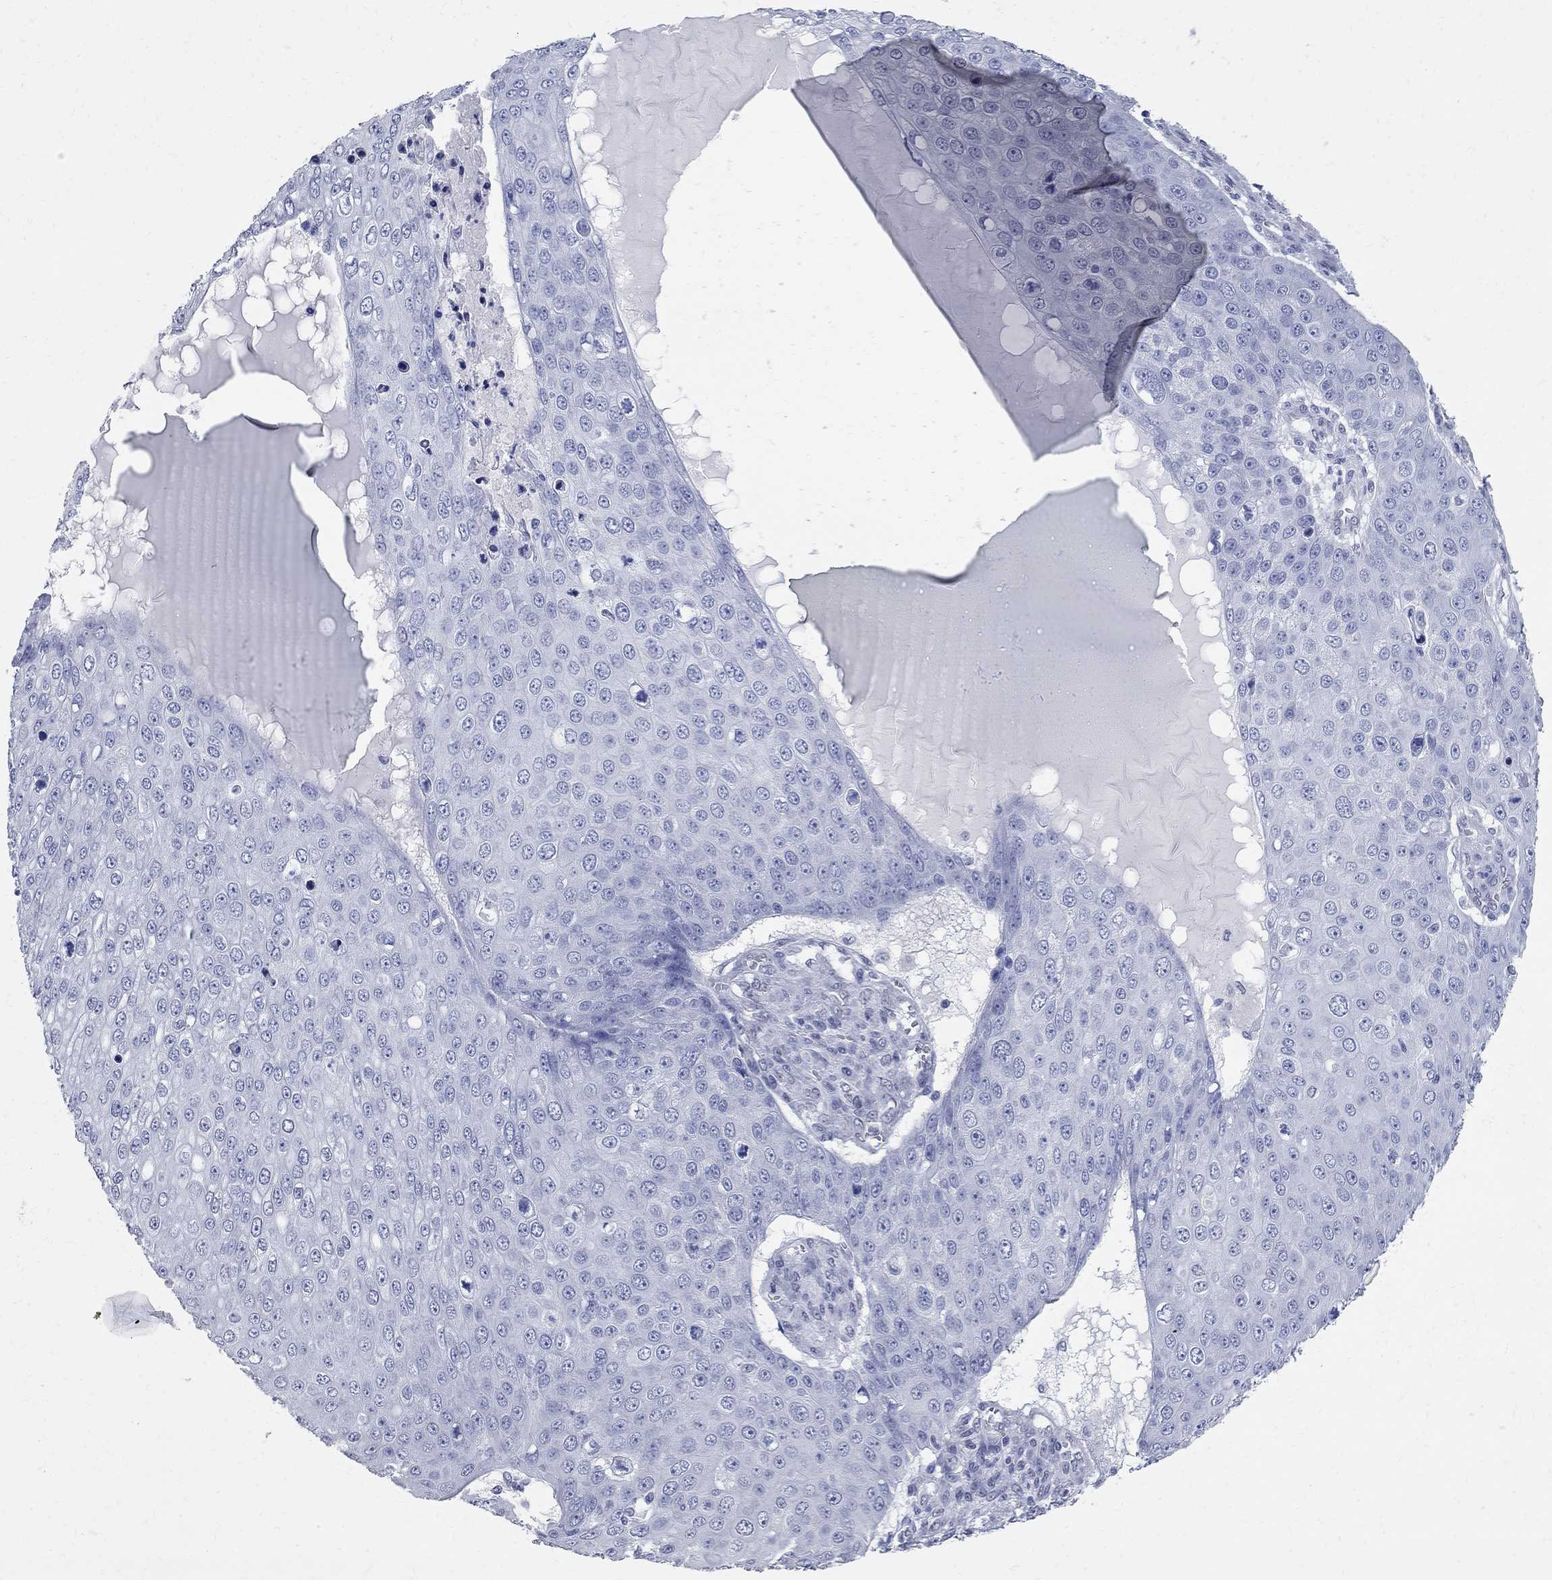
{"staining": {"intensity": "negative", "quantity": "none", "location": "none"}, "tissue": "skin cancer", "cell_type": "Tumor cells", "image_type": "cancer", "snomed": [{"axis": "morphology", "description": "Squamous cell carcinoma, NOS"}, {"axis": "topography", "description": "Skin"}], "caption": "The IHC histopathology image has no significant expression in tumor cells of skin squamous cell carcinoma tissue.", "gene": "BPIFB1", "patient": {"sex": "male", "age": 71}}